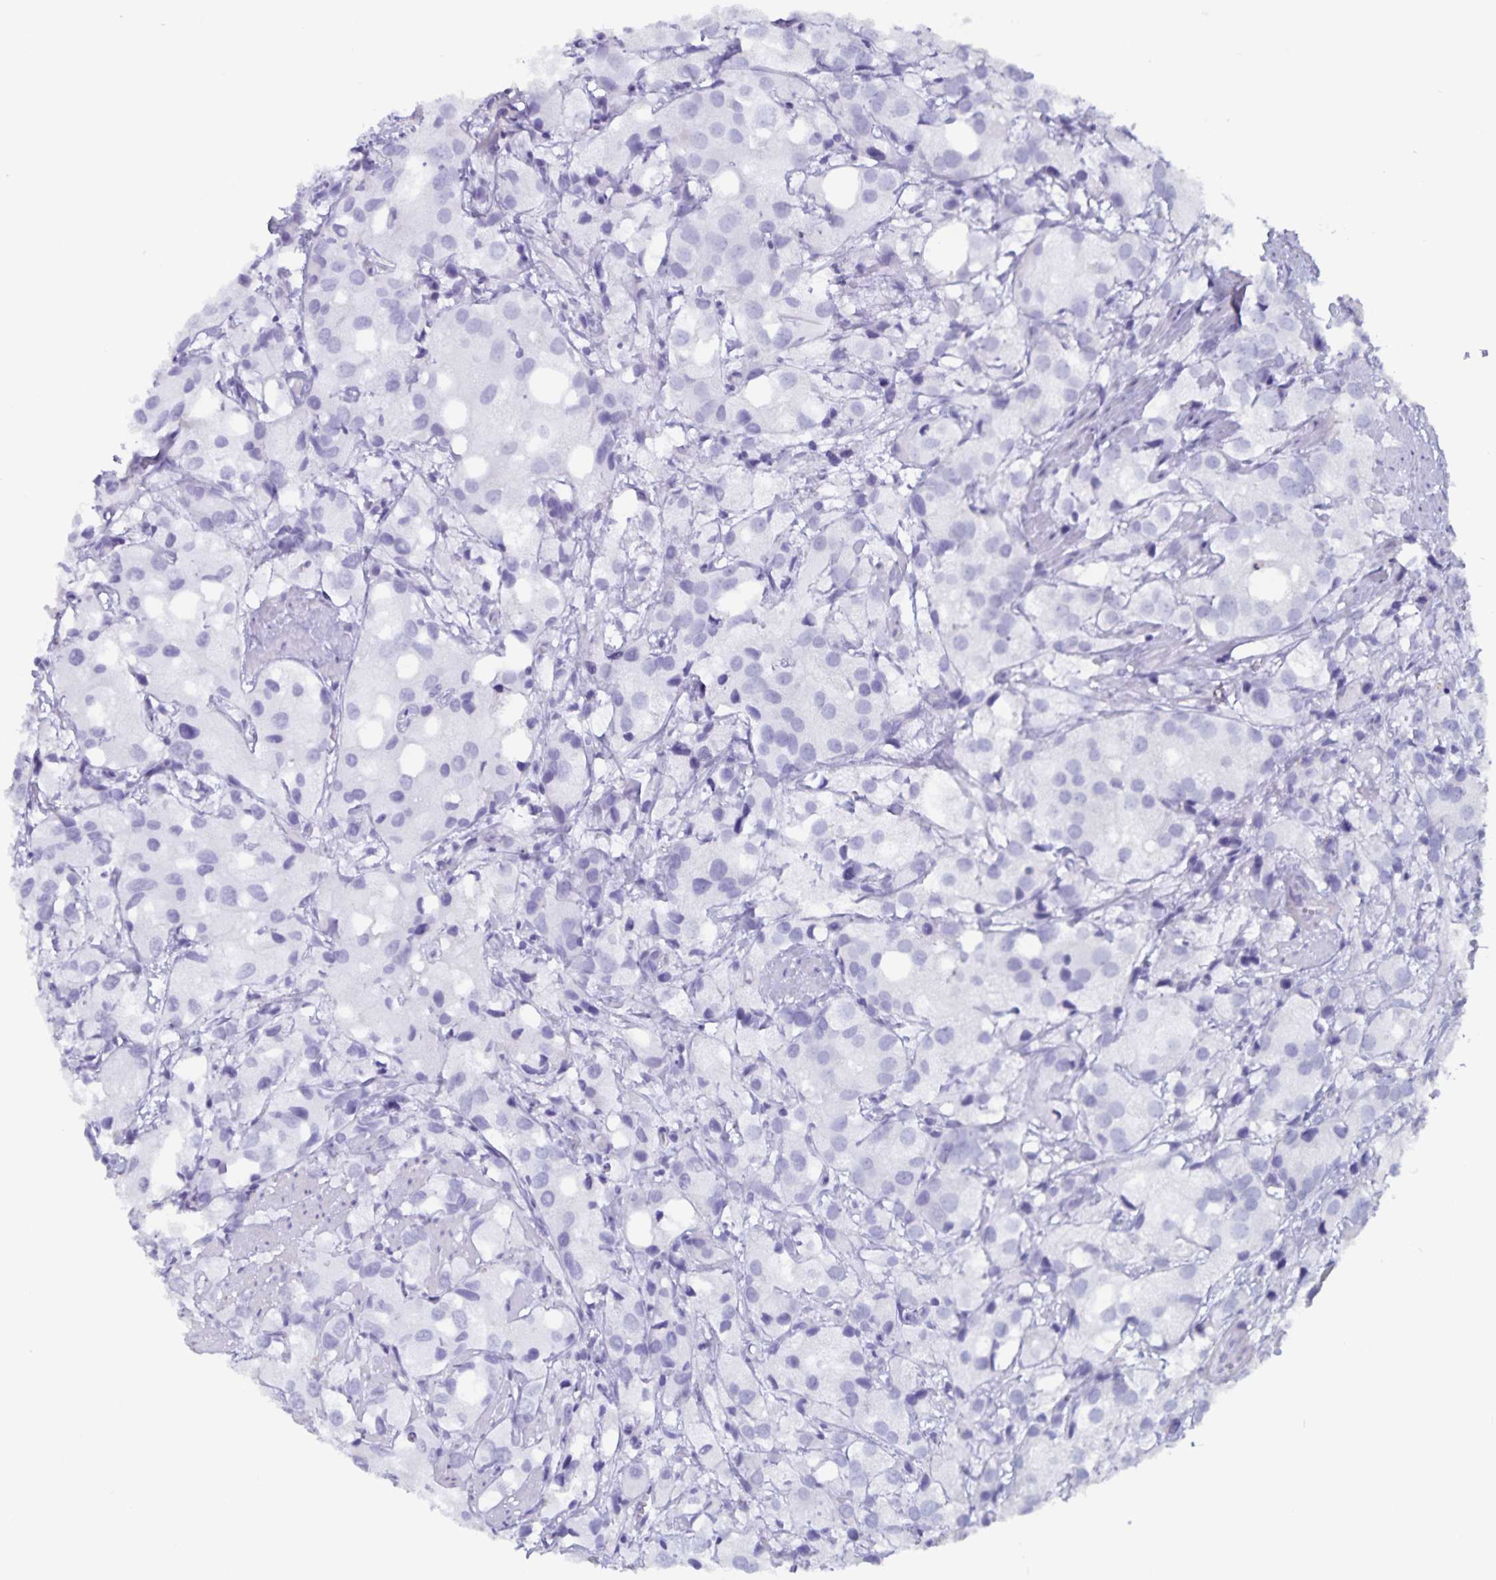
{"staining": {"intensity": "negative", "quantity": "none", "location": "none"}, "tissue": "prostate cancer", "cell_type": "Tumor cells", "image_type": "cancer", "snomed": [{"axis": "morphology", "description": "Adenocarcinoma, High grade"}, {"axis": "topography", "description": "Prostate"}], "caption": "Prostate high-grade adenocarcinoma stained for a protein using IHC exhibits no positivity tumor cells.", "gene": "GPR137", "patient": {"sex": "male", "age": 86}}